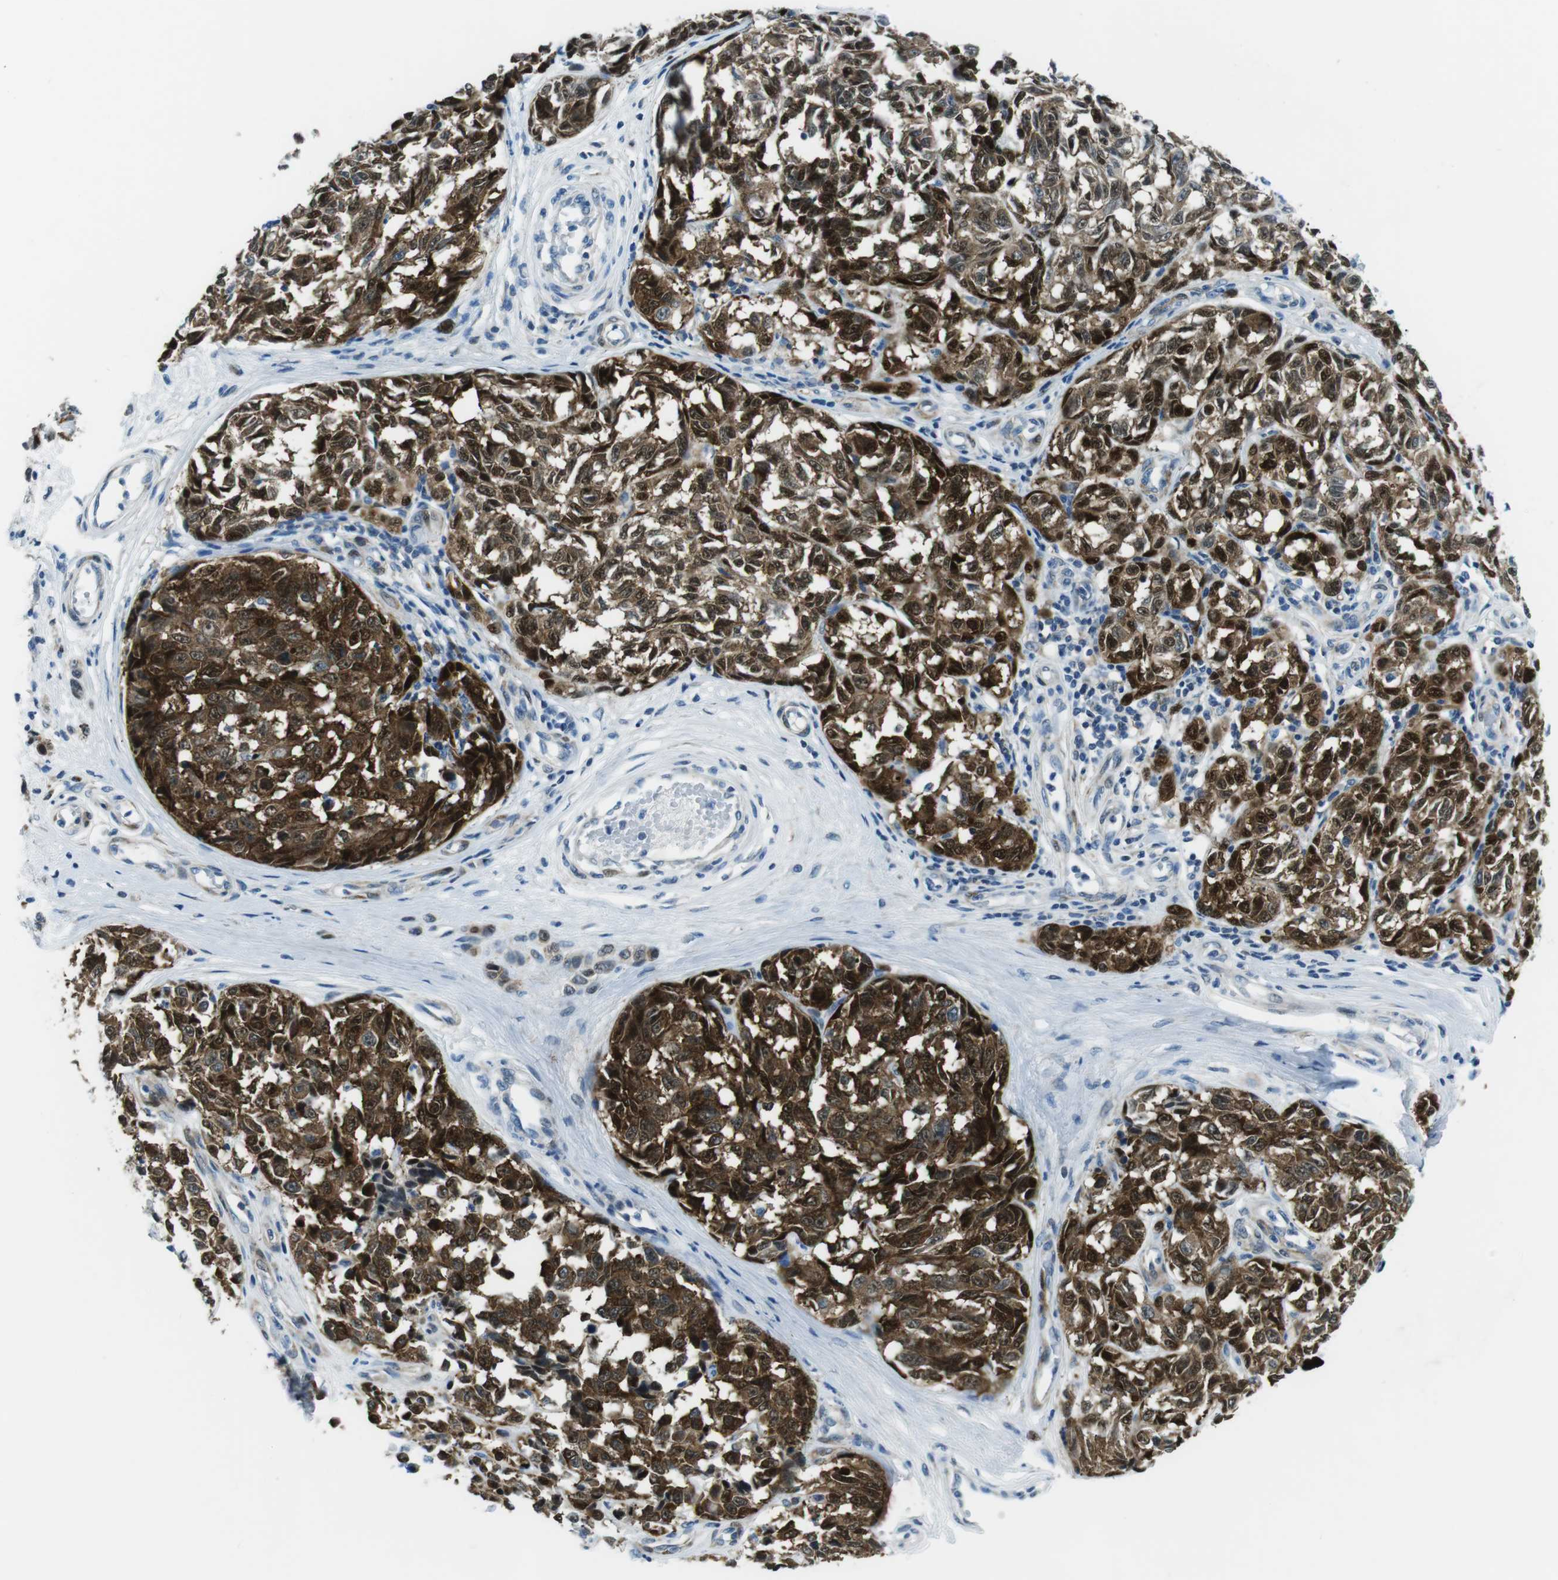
{"staining": {"intensity": "strong", "quantity": ">75%", "location": "cytoplasmic/membranous,nuclear"}, "tissue": "melanoma", "cell_type": "Tumor cells", "image_type": "cancer", "snomed": [{"axis": "morphology", "description": "Malignant melanoma, NOS"}, {"axis": "topography", "description": "Skin"}], "caption": "Protein staining of melanoma tissue reveals strong cytoplasmic/membranous and nuclear staining in approximately >75% of tumor cells. Nuclei are stained in blue.", "gene": "PHLDA1", "patient": {"sex": "female", "age": 64}}